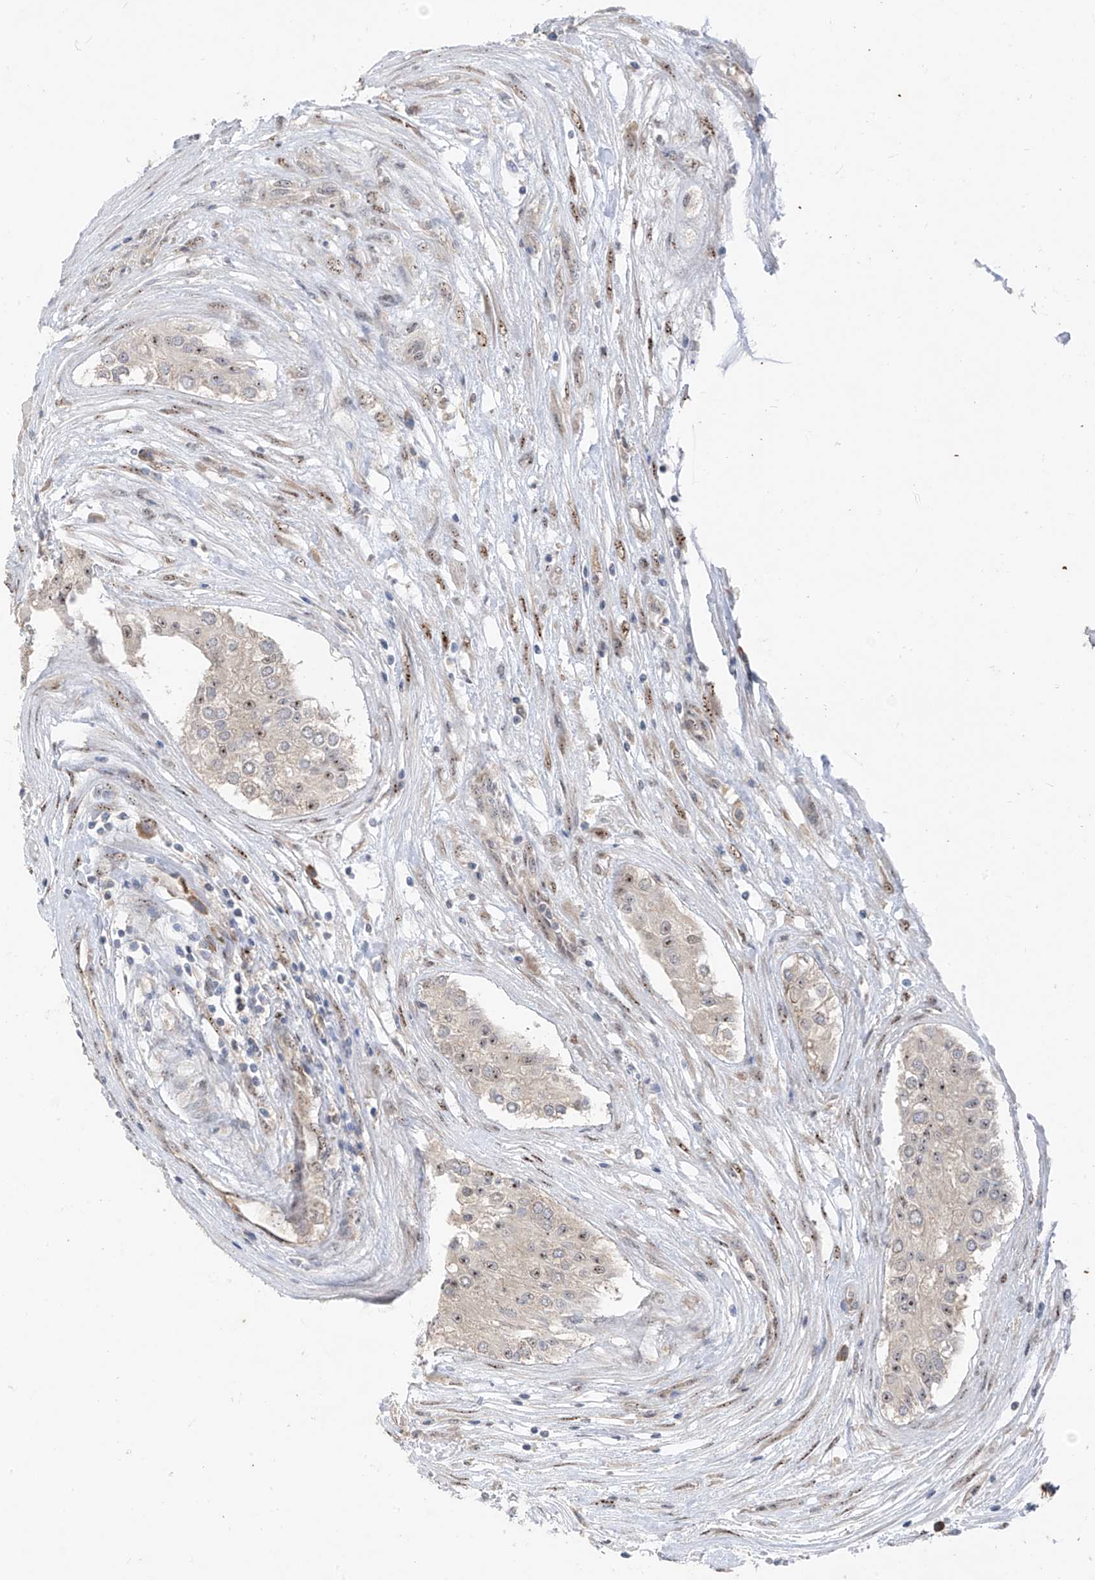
{"staining": {"intensity": "moderate", "quantity": "25%-75%", "location": "cytoplasmic/membranous,nuclear"}, "tissue": "testis cancer", "cell_type": "Tumor cells", "image_type": "cancer", "snomed": [{"axis": "morphology", "description": "Carcinoma, Embryonal, NOS"}, {"axis": "topography", "description": "Testis"}], "caption": "Tumor cells demonstrate medium levels of moderate cytoplasmic/membranous and nuclear staining in approximately 25%-75% of cells in testis cancer.", "gene": "RPL4", "patient": {"sex": "male", "age": 25}}